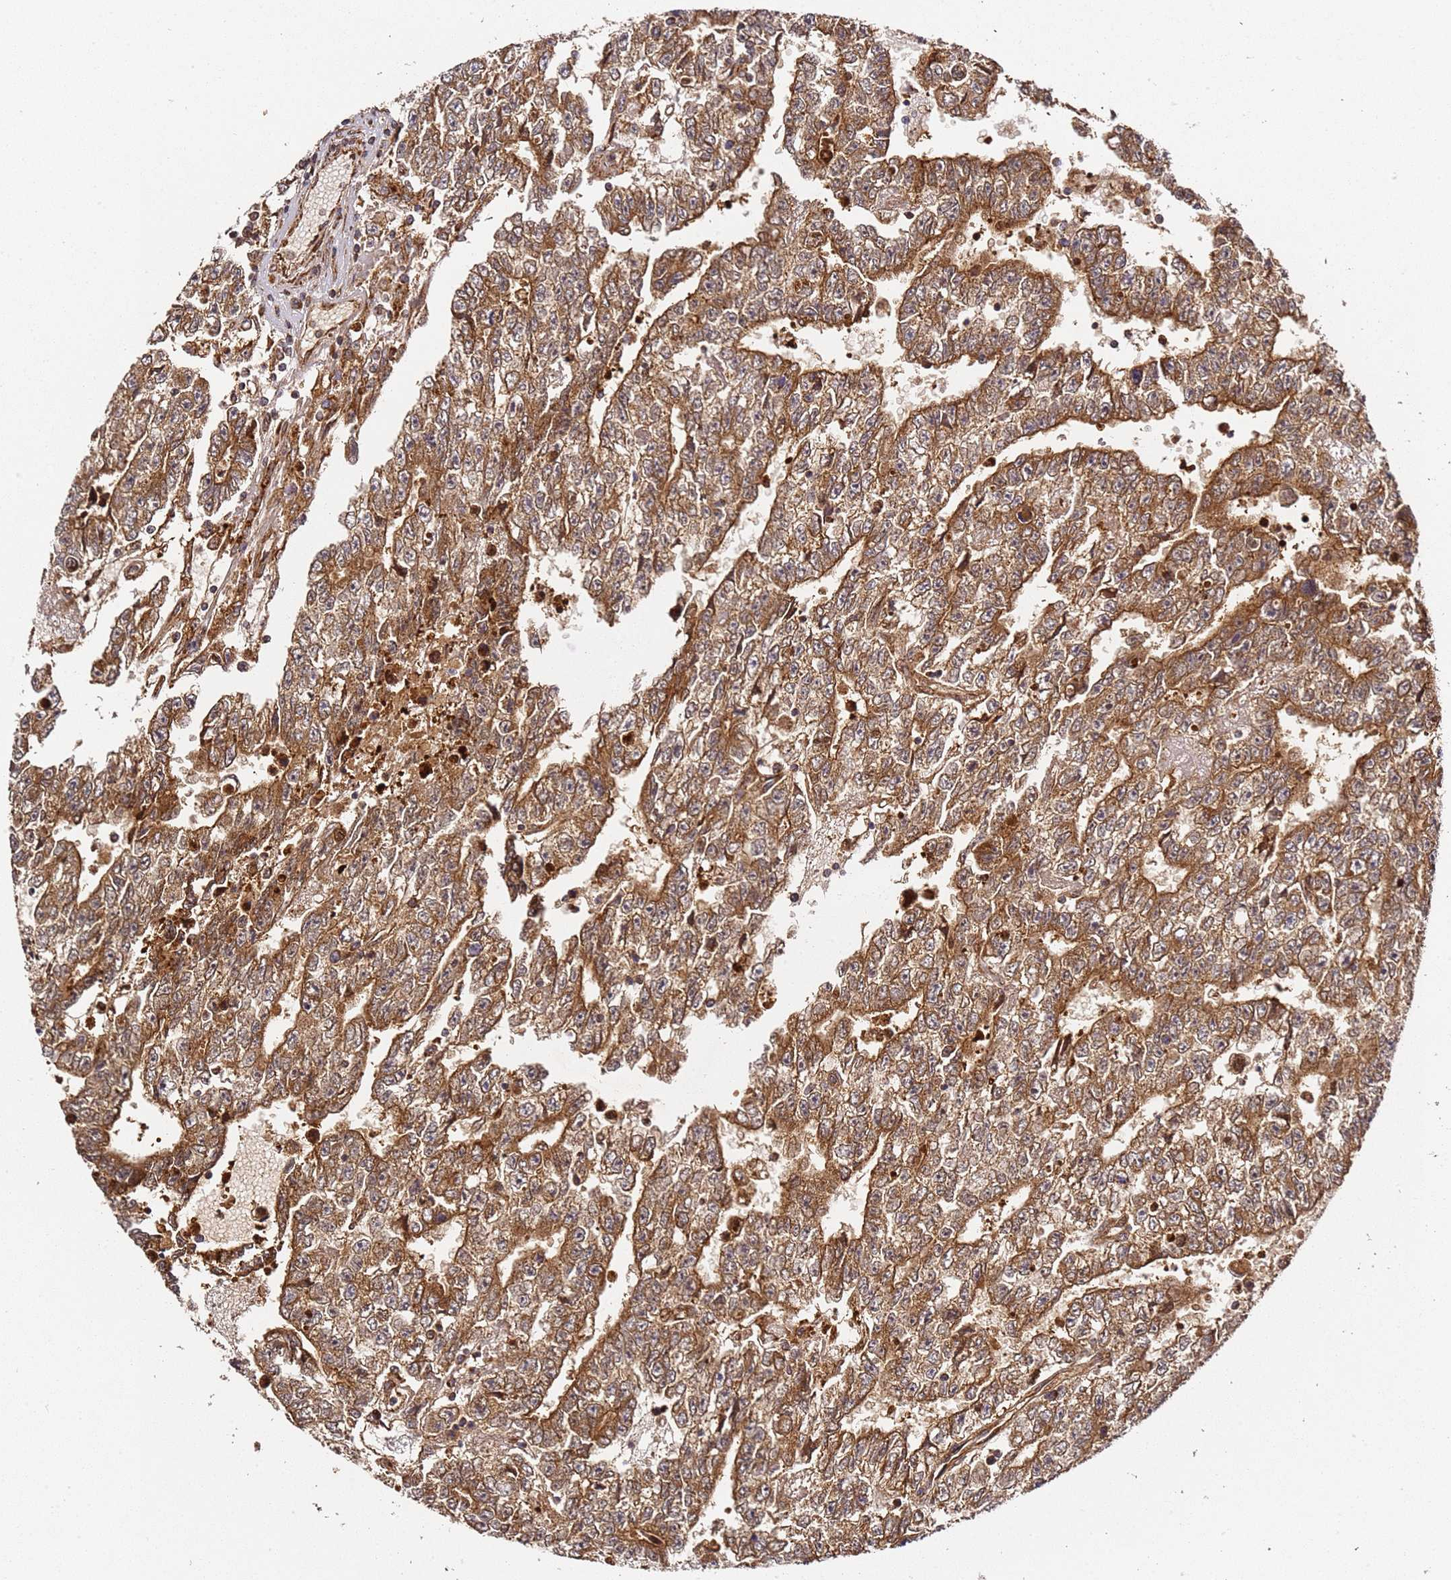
{"staining": {"intensity": "moderate", "quantity": ">75%", "location": "cytoplasmic/membranous"}, "tissue": "testis cancer", "cell_type": "Tumor cells", "image_type": "cancer", "snomed": [{"axis": "morphology", "description": "Carcinoma, Embryonal, NOS"}, {"axis": "topography", "description": "Testis"}], "caption": "Approximately >75% of tumor cells in human embryonal carcinoma (testis) reveal moderate cytoplasmic/membranous protein staining as visualized by brown immunohistochemical staining.", "gene": "SMOX", "patient": {"sex": "male", "age": 25}}